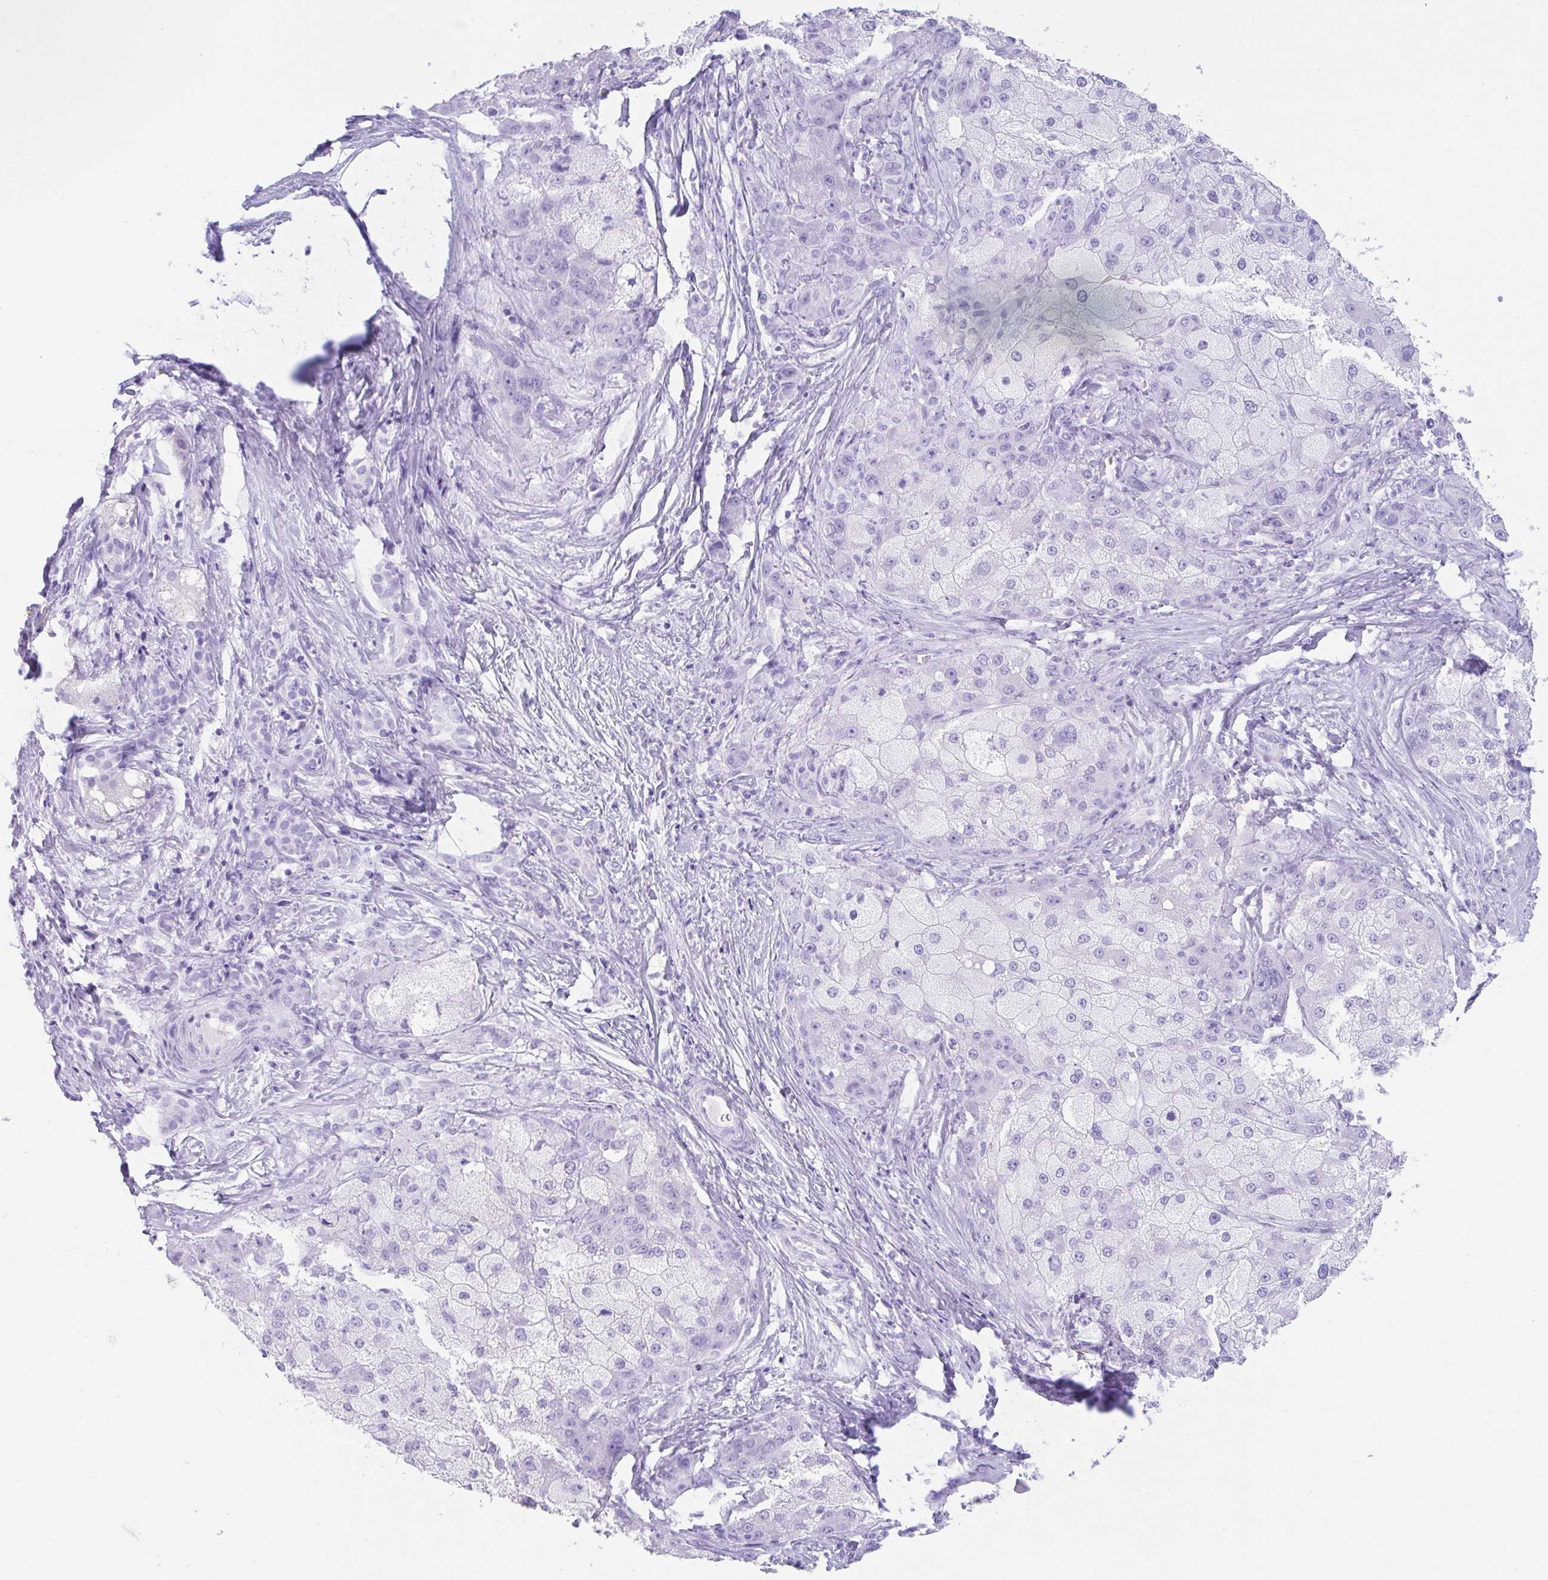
{"staining": {"intensity": "negative", "quantity": "none", "location": "none"}, "tissue": "liver cancer", "cell_type": "Tumor cells", "image_type": "cancer", "snomed": [{"axis": "morphology", "description": "Carcinoma, Hepatocellular, NOS"}, {"axis": "topography", "description": "Liver"}], "caption": "Tumor cells show no significant protein positivity in liver cancer.", "gene": "CPA1", "patient": {"sex": "male", "age": 67}}